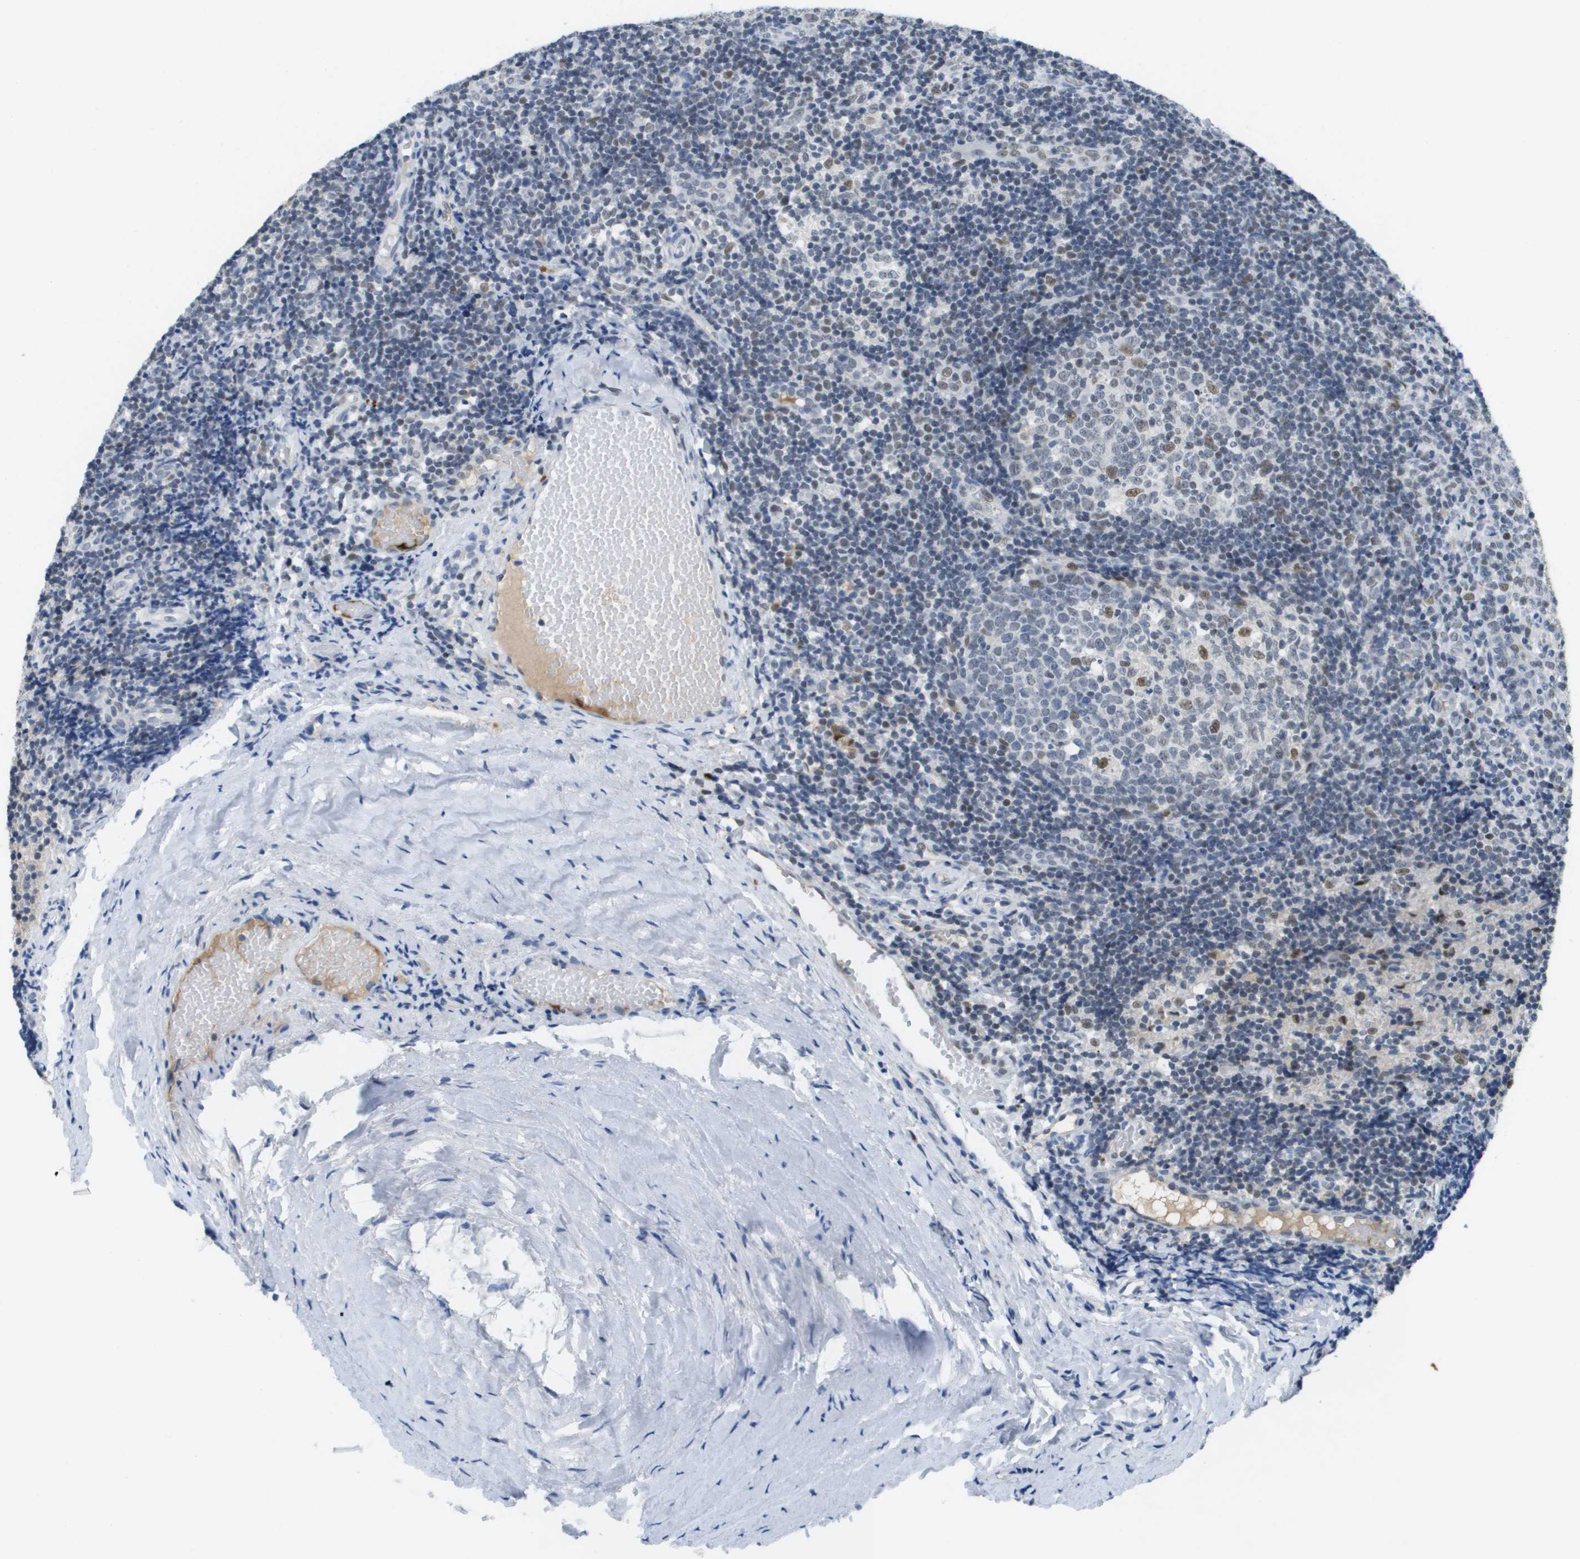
{"staining": {"intensity": "moderate", "quantity": "<25%", "location": "nuclear"}, "tissue": "tonsil", "cell_type": "Germinal center cells", "image_type": "normal", "snomed": [{"axis": "morphology", "description": "Normal tissue, NOS"}, {"axis": "topography", "description": "Tonsil"}], "caption": "Germinal center cells show low levels of moderate nuclear staining in approximately <25% of cells in normal human tonsil.", "gene": "TP53RK", "patient": {"sex": "female", "age": 19}}